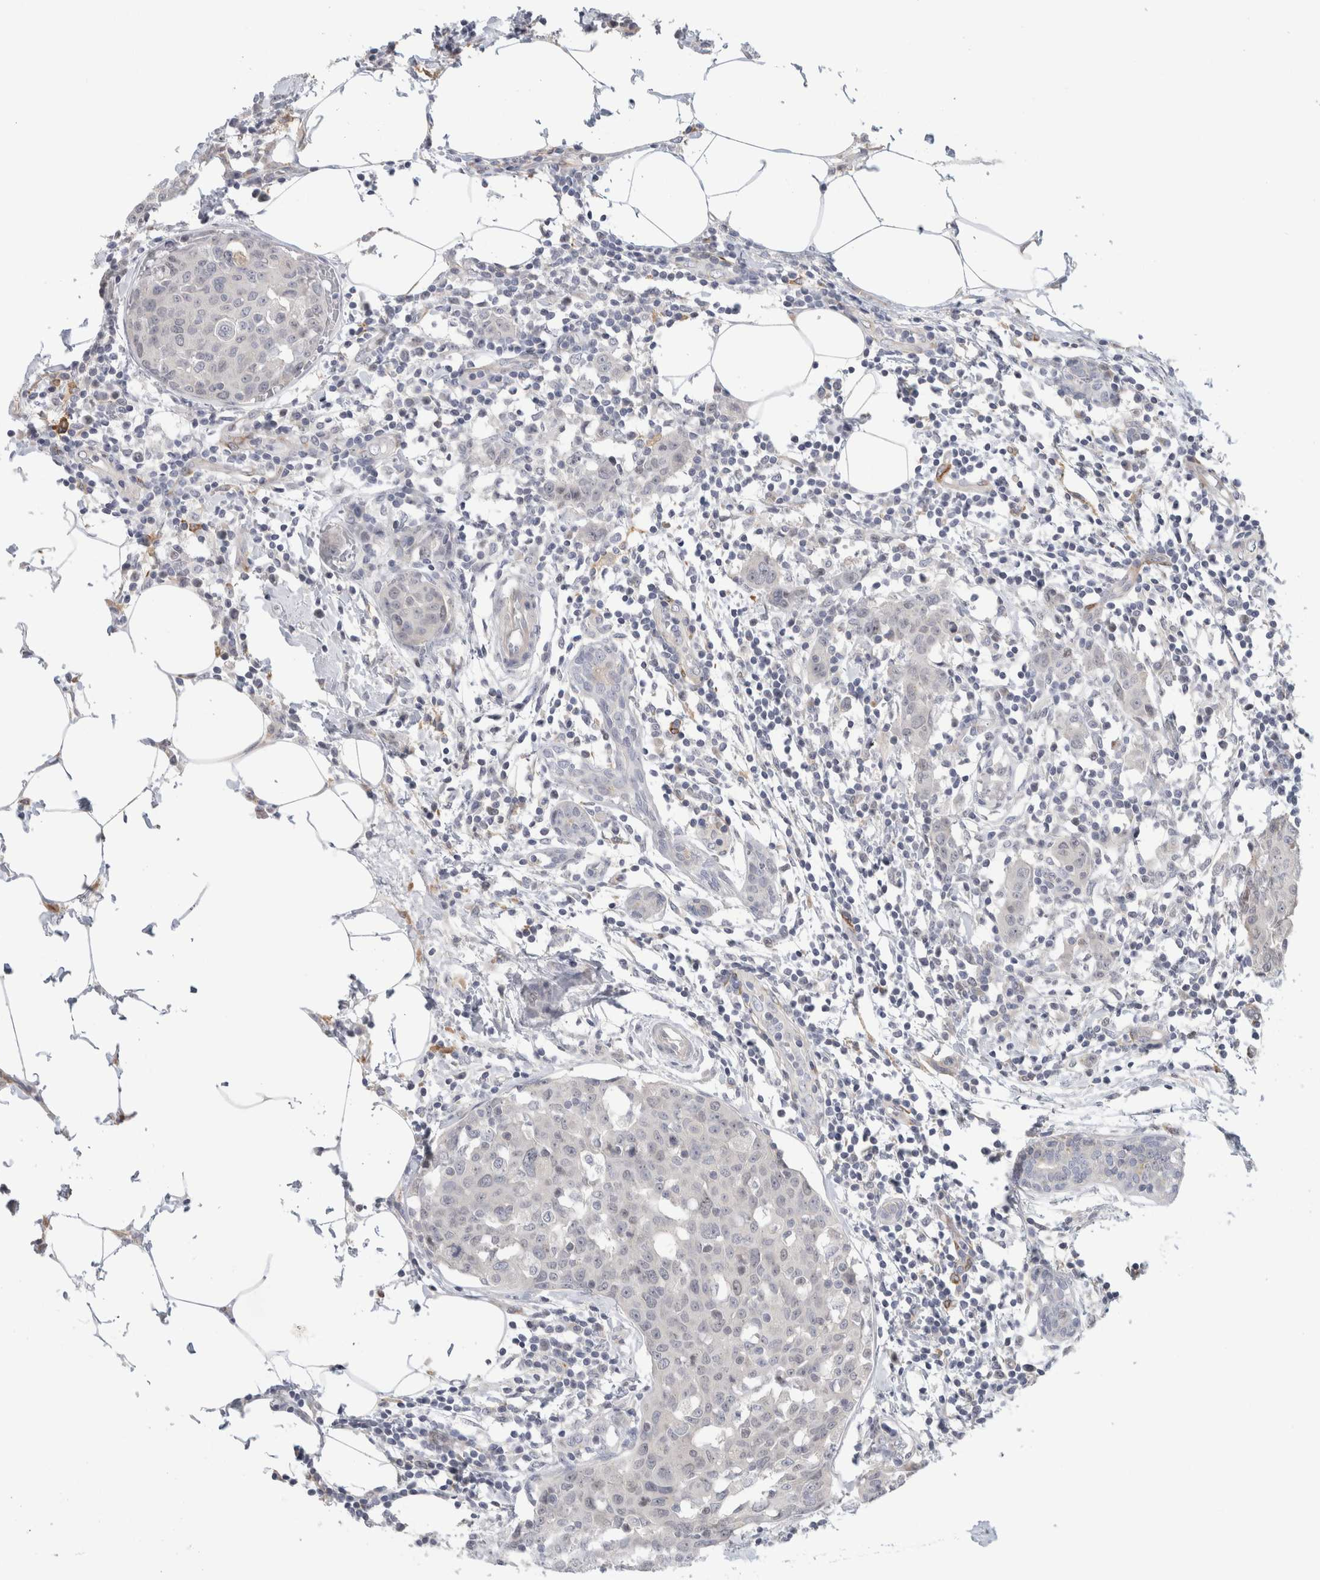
{"staining": {"intensity": "negative", "quantity": "none", "location": "none"}, "tissue": "breast cancer", "cell_type": "Tumor cells", "image_type": "cancer", "snomed": [{"axis": "morphology", "description": "Normal tissue, NOS"}, {"axis": "morphology", "description": "Duct carcinoma"}, {"axis": "topography", "description": "Breast"}], "caption": "An immunohistochemistry micrograph of breast cancer (invasive ductal carcinoma) is shown. There is no staining in tumor cells of breast cancer (invasive ductal carcinoma).", "gene": "SYTL5", "patient": {"sex": "female", "age": 37}}